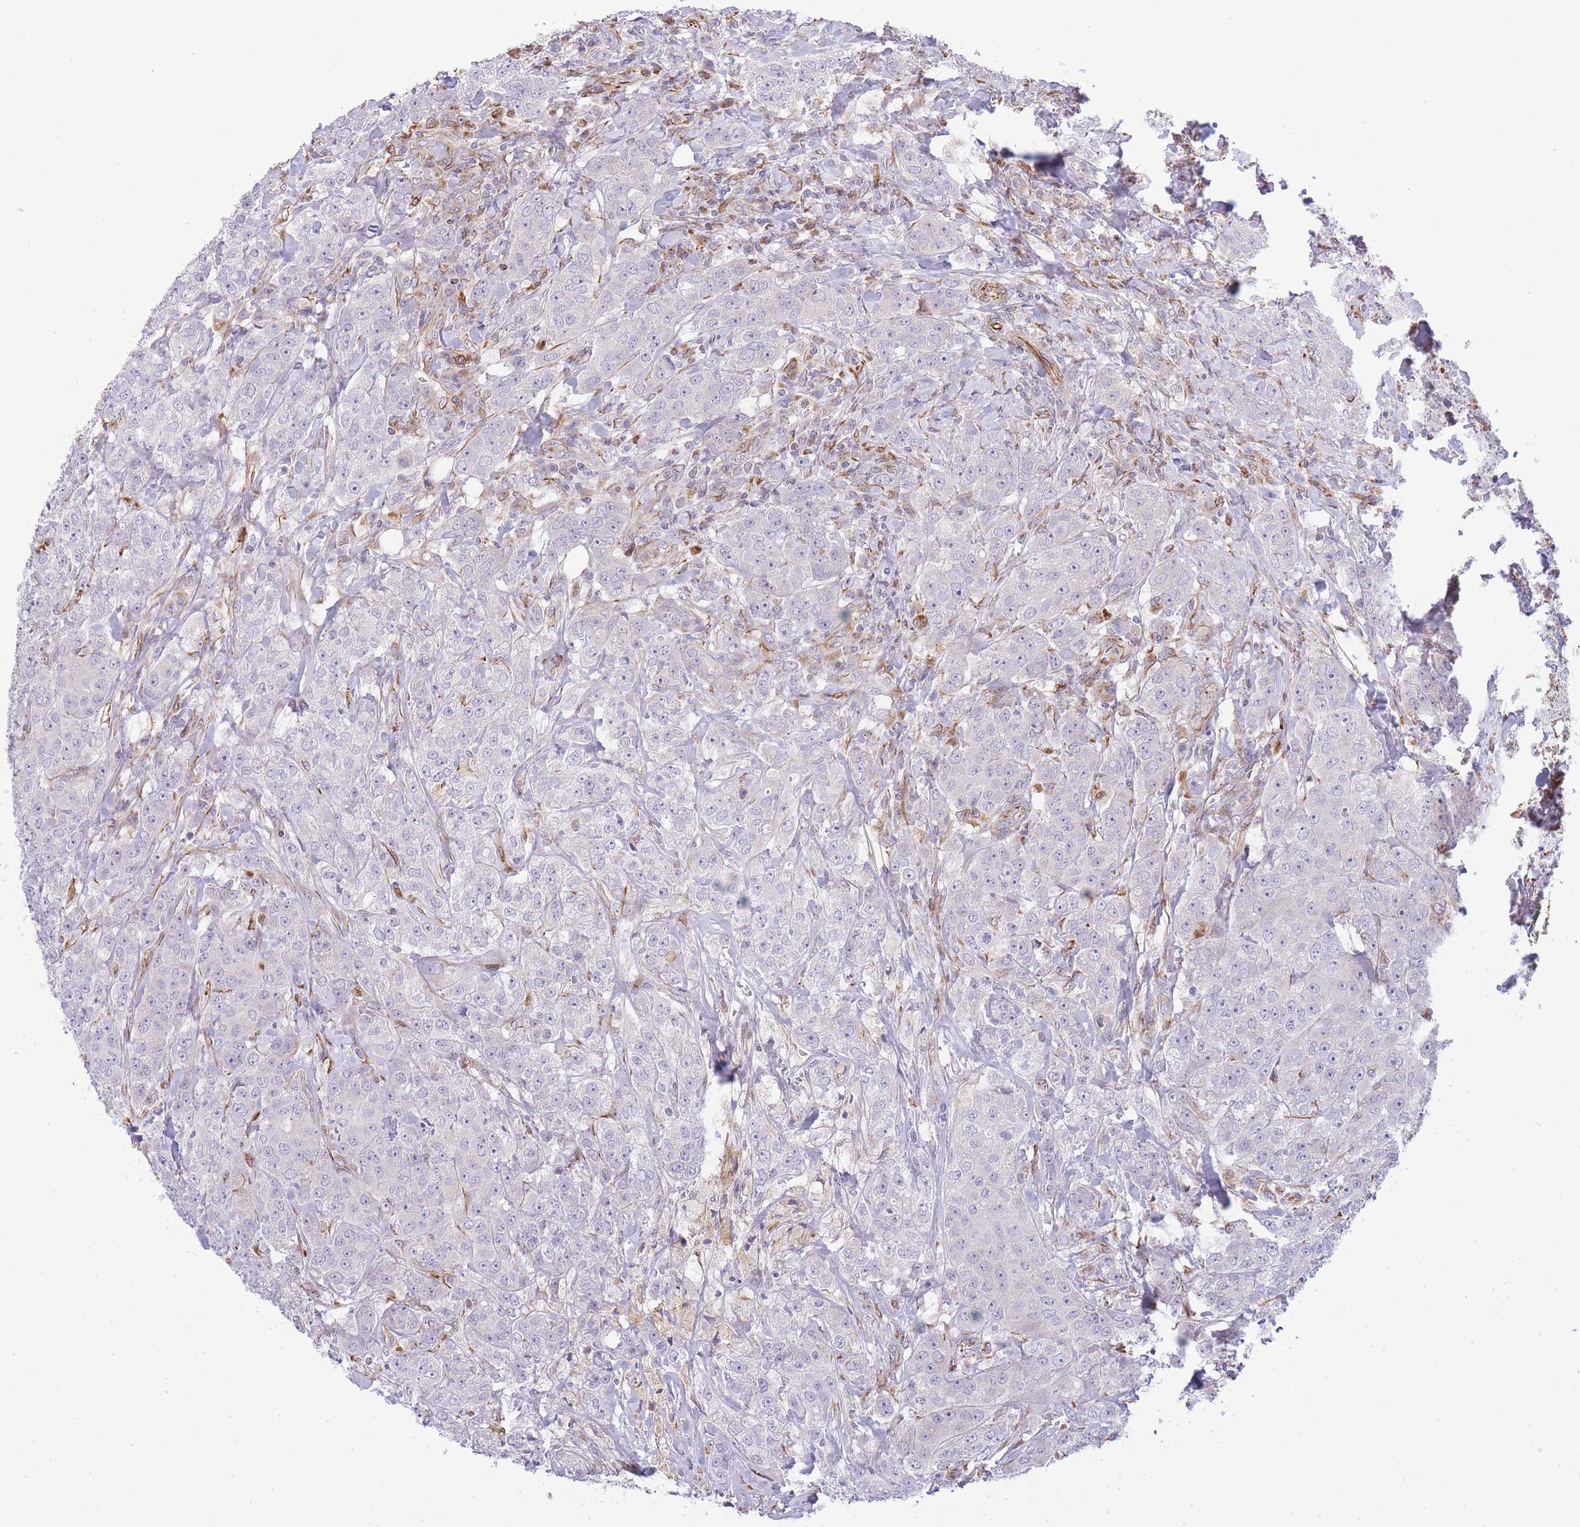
{"staining": {"intensity": "negative", "quantity": "none", "location": "none"}, "tissue": "breast cancer", "cell_type": "Tumor cells", "image_type": "cancer", "snomed": [{"axis": "morphology", "description": "Duct carcinoma"}, {"axis": "topography", "description": "Breast"}], "caption": "An immunohistochemistry (IHC) histopathology image of breast cancer is shown. There is no staining in tumor cells of breast cancer. Brightfield microscopy of IHC stained with DAB (brown) and hematoxylin (blue), captured at high magnification.", "gene": "ECPAS", "patient": {"sex": "female", "age": 43}}